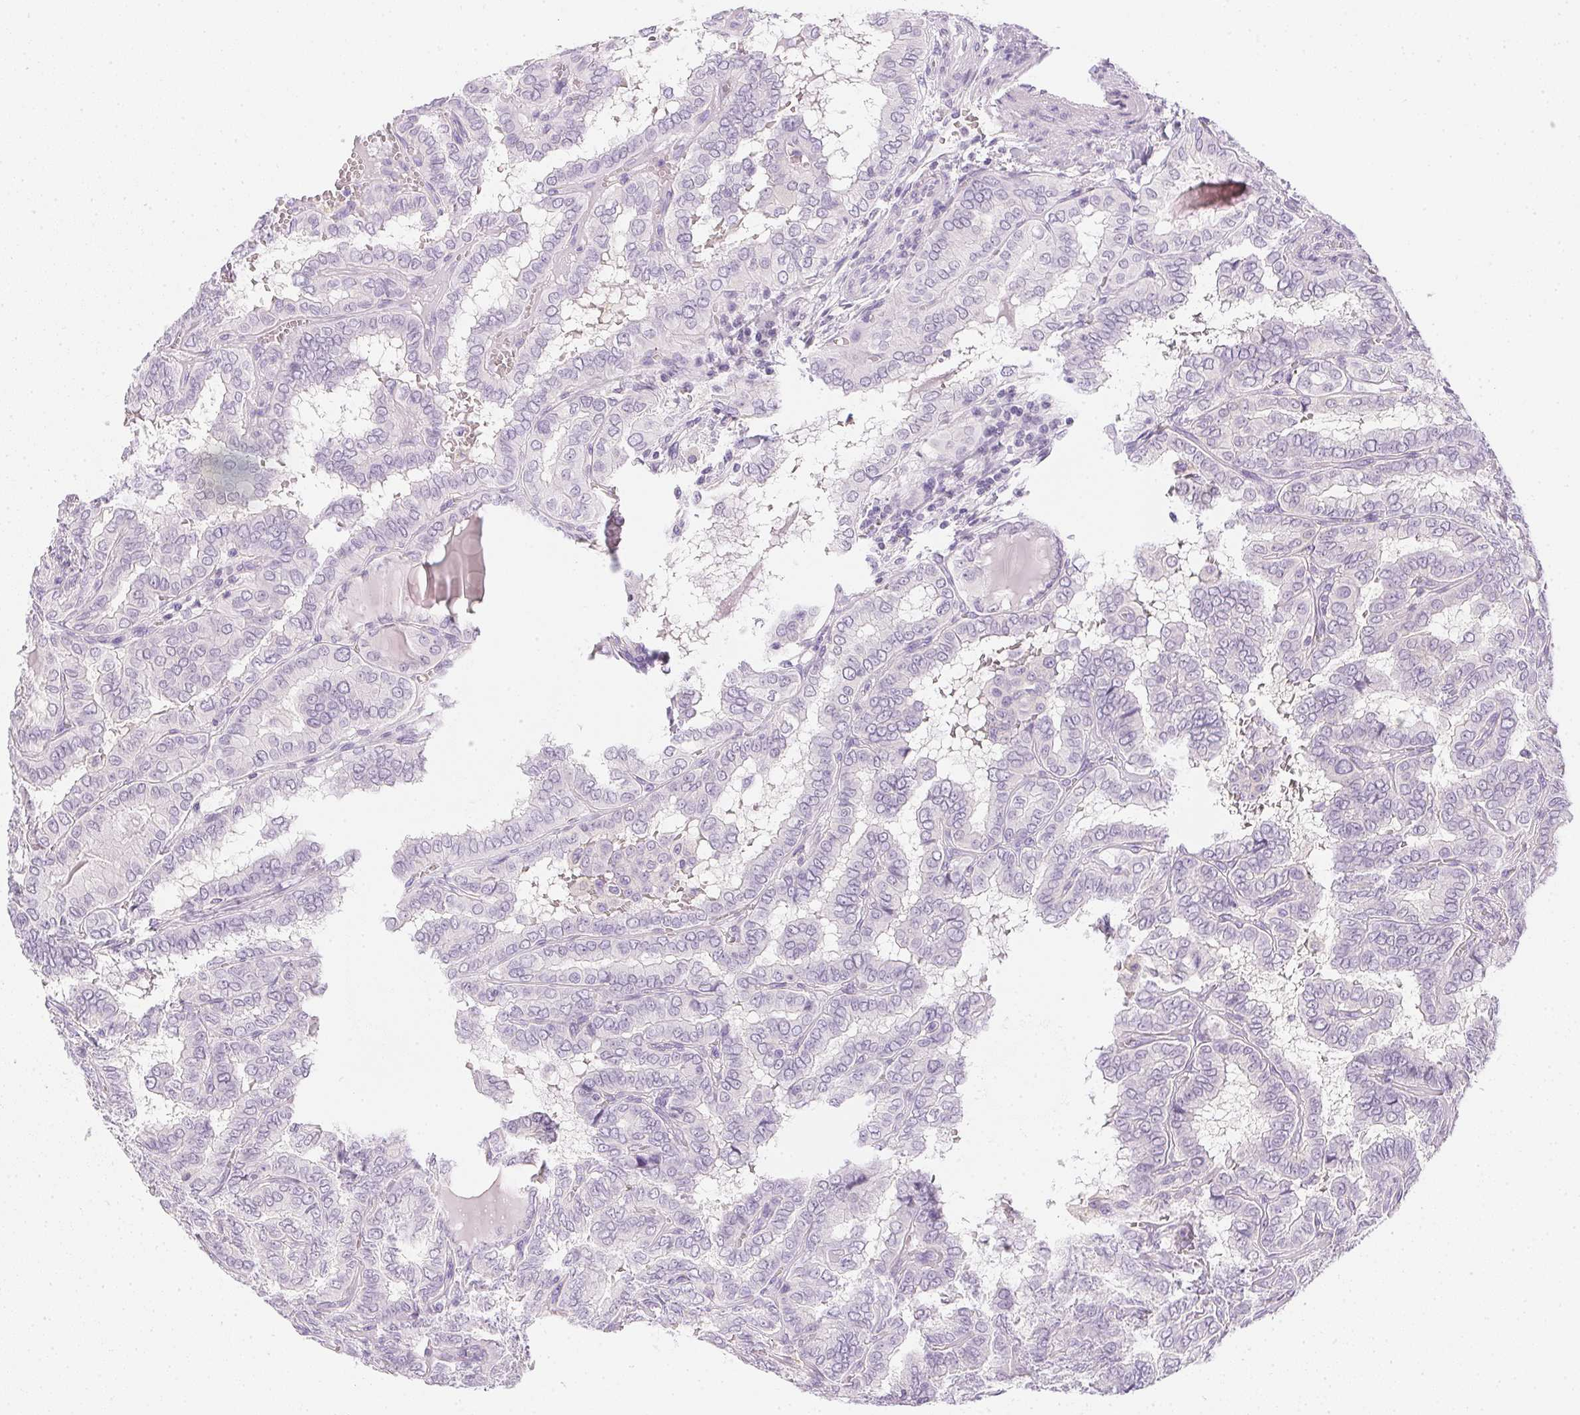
{"staining": {"intensity": "negative", "quantity": "none", "location": "none"}, "tissue": "thyroid cancer", "cell_type": "Tumor cells", "image_type": "cancer", "snomed": [{"axis": "morphology", "description": "Papillary adenocarcinoma, NOS"}, {"axis": "topography", "description": "Thyroid gland"}], "caption": "A histopathology image of human thyroid papillary adenocarcinoma is negative for staining in tumor cells. (IHC, brightfield microscopy, high magnification).", "gene": "PPY", "patient": {"sex": "female", "age": 46}}